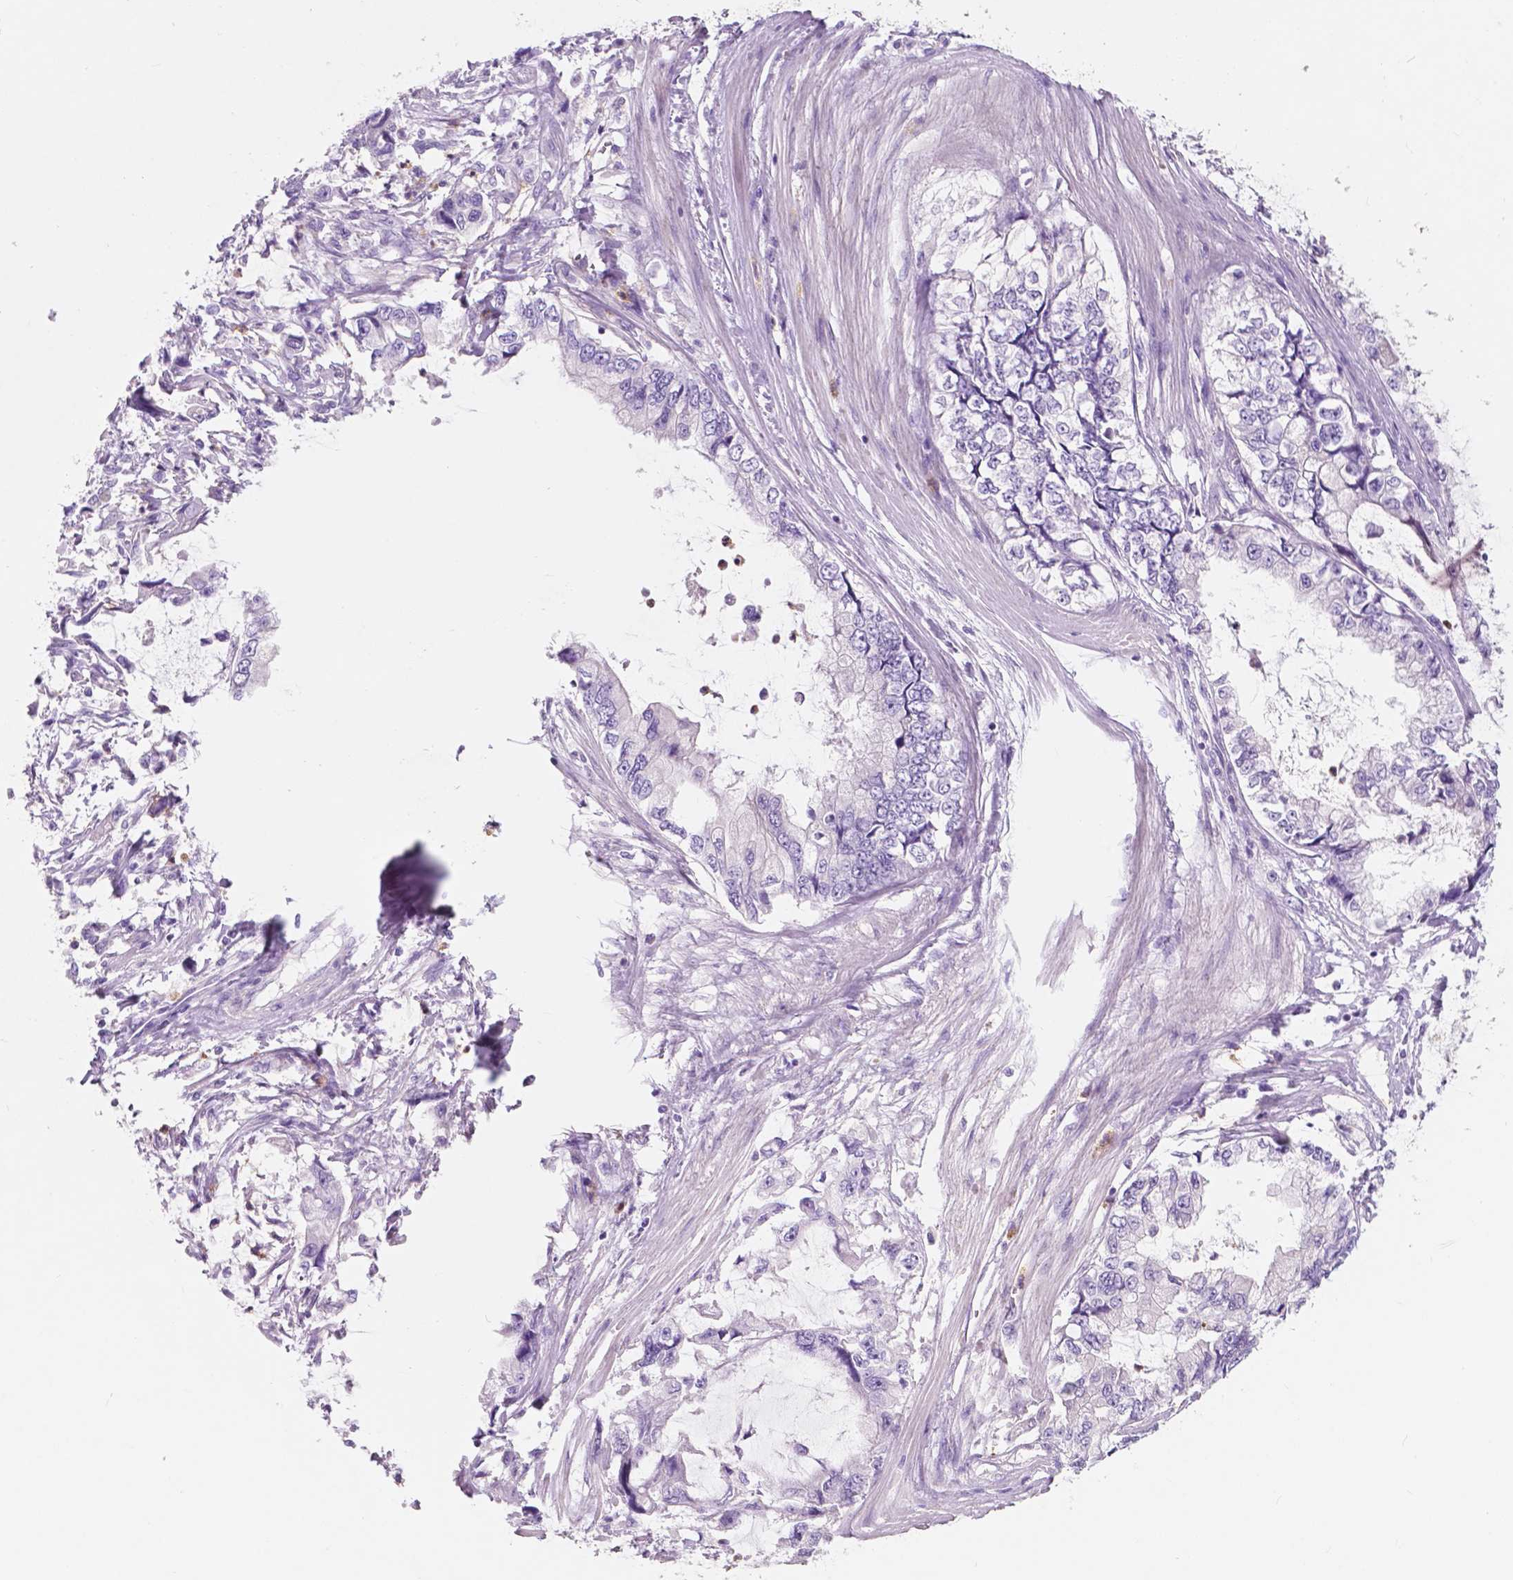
{"staining": {"intensity": "negative", "quantity": "none", "location": "none"}, "tissue": "stomach cancer", "cell_type": "Tumor cells", "image_type": "cancer", "snomed": [{"axis": "morphology", "description": "Adenocarcinoma, NOS"}, {"axis": "topography", "description": "Pancreas"}, {"axis": "topography", "description": "Stomach, upper"}, {"axis": "topography", "description": "Stomach"}], "caption": "Tumor cells are negative for brown protein staining in adenocarcinoma (stomach). (DAB immunohistochemistry, high magnification).", "gene": "CUZD1", "patient": {"sex": "male", "age": 77}}